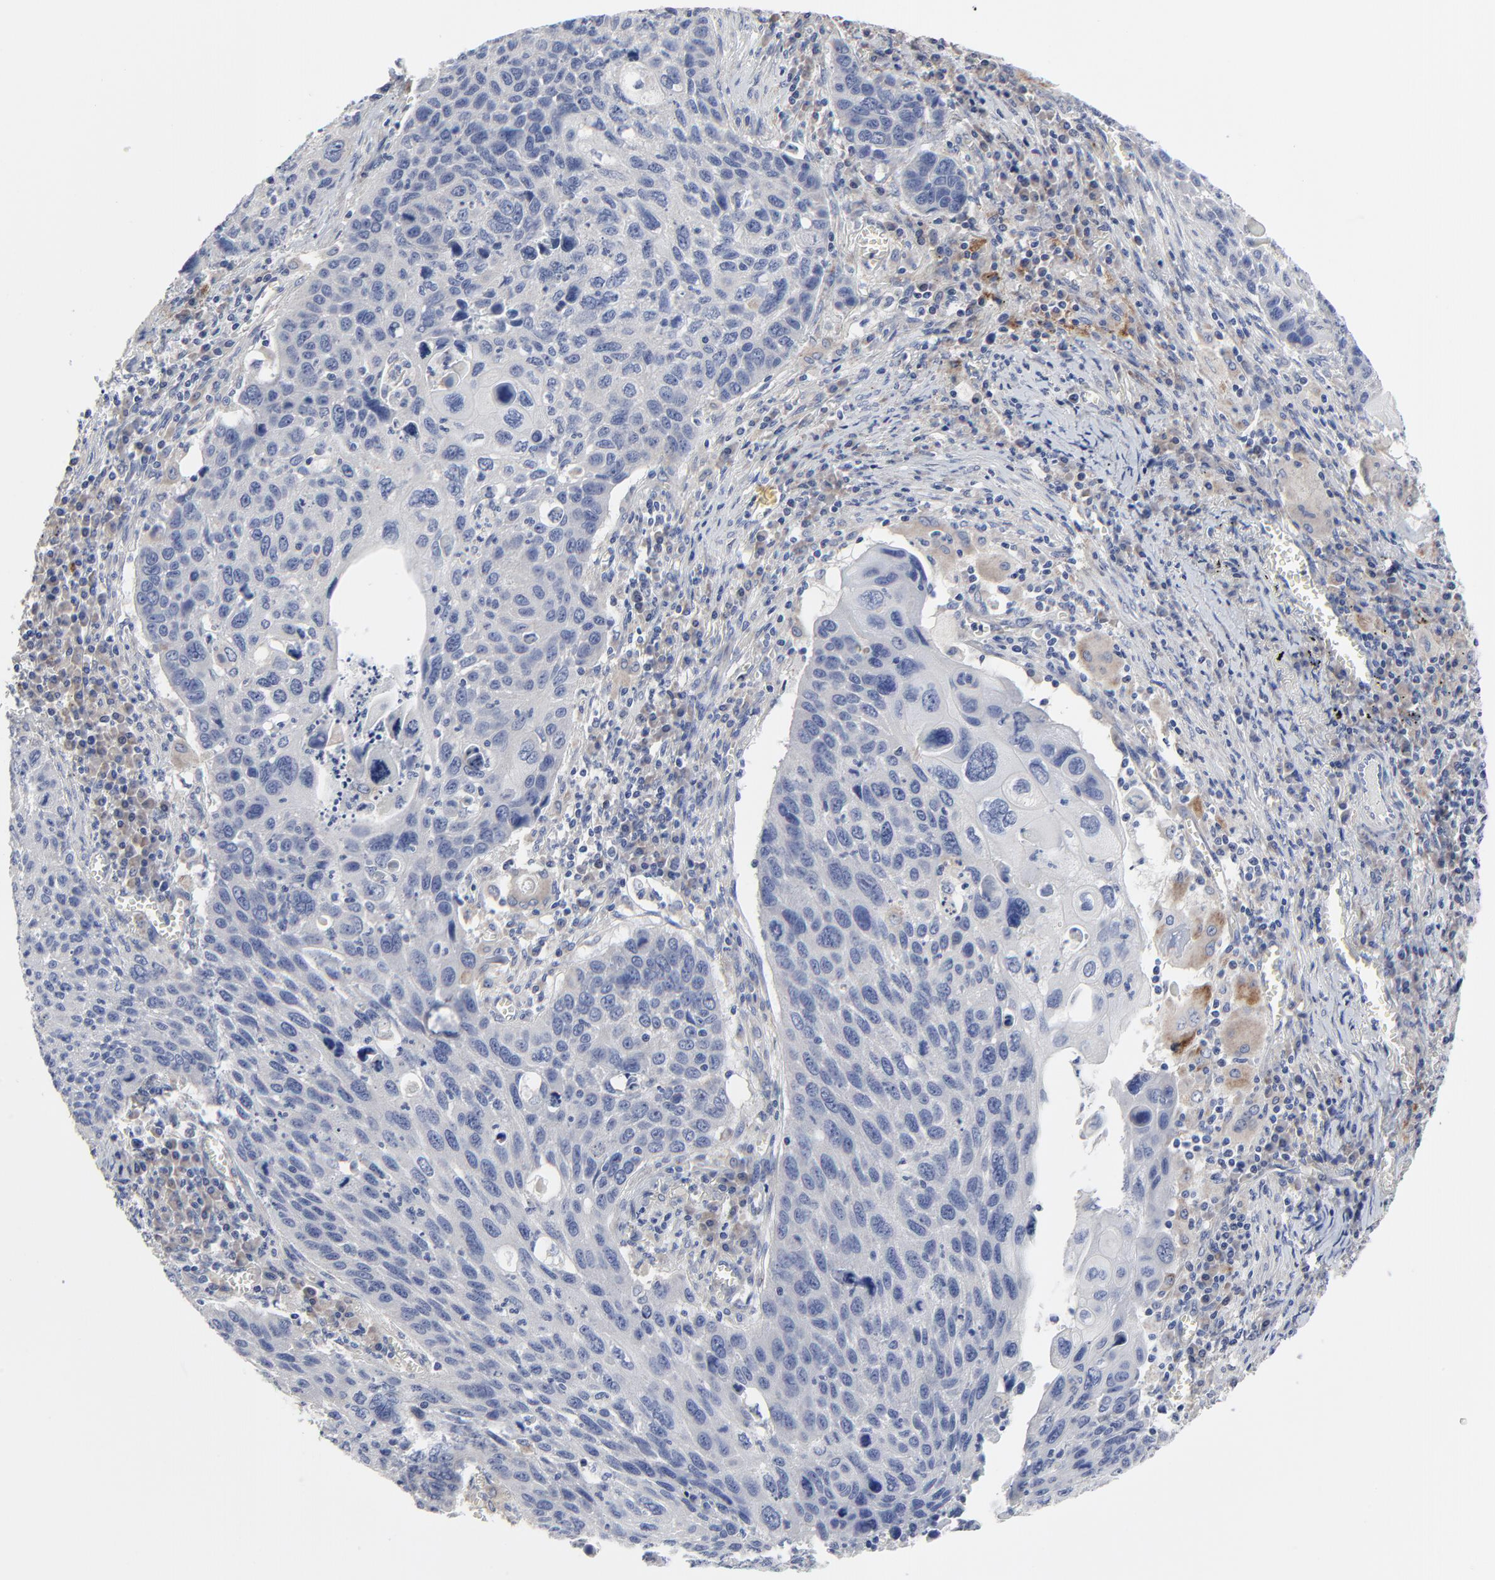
{"staining": {"intensity": "weak", "quantity": "<25%", "location": "cytoplasmic/membranous"}, "tissue": "lung cancer", "cell_type": "Tumor cells", "image_type": "cancer", "snomed": [{"axis": "morphology", "description": "Squamous cell carcinoma, NOS"}, {"axis": "topography", "description": "Lung"}], "caption": "Immunohistochemistry micrograph of human squamous cell carcinoma (lung) stained for a protein (brown), which reveals no positivity in tumor cells.", "gene": "DHRSX", "patient": {"sex": "male", "age": 68}}